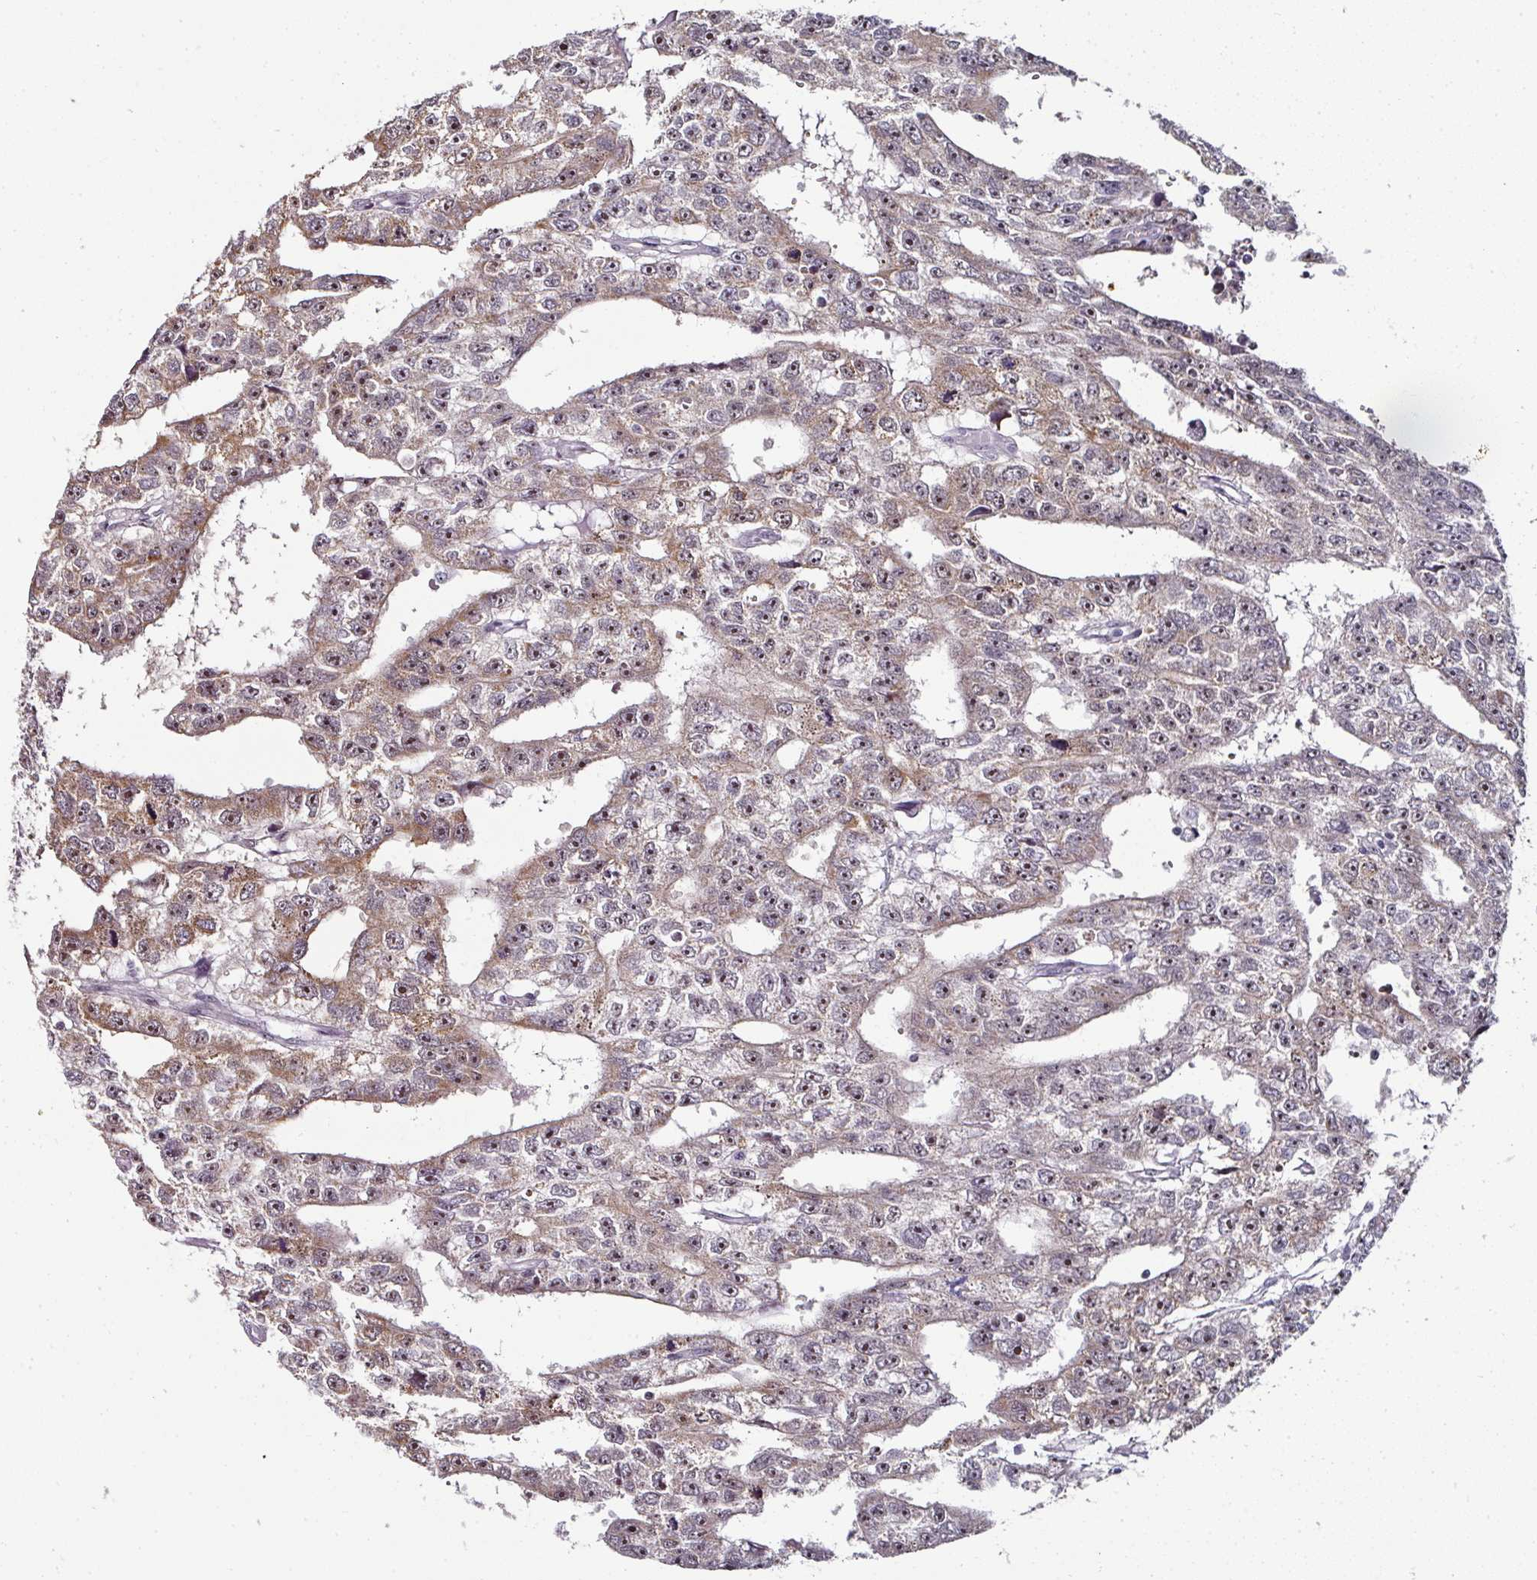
{"staining": {"intensity": "moderate", "quantity": "25%-75%", "location": "cytoplasmic/membranous,nuclear"}, "tissue": "testis cancer", "cell_type": "Tumor cells", "image_type": "cancer", "snomed": [{"axis": "morphology", "description": "Carcinoma, Embryonal, NOS"}, {"axis": "topography", "description": "Testis"}], "caption": "Tumor cells exhibit moderate cytoplasmic/membranous and nuclear positivity in about 25%-75% of cells in testis cancer.", "gene": "NACC2", "patient": {"sex": "male", "age": 20}}